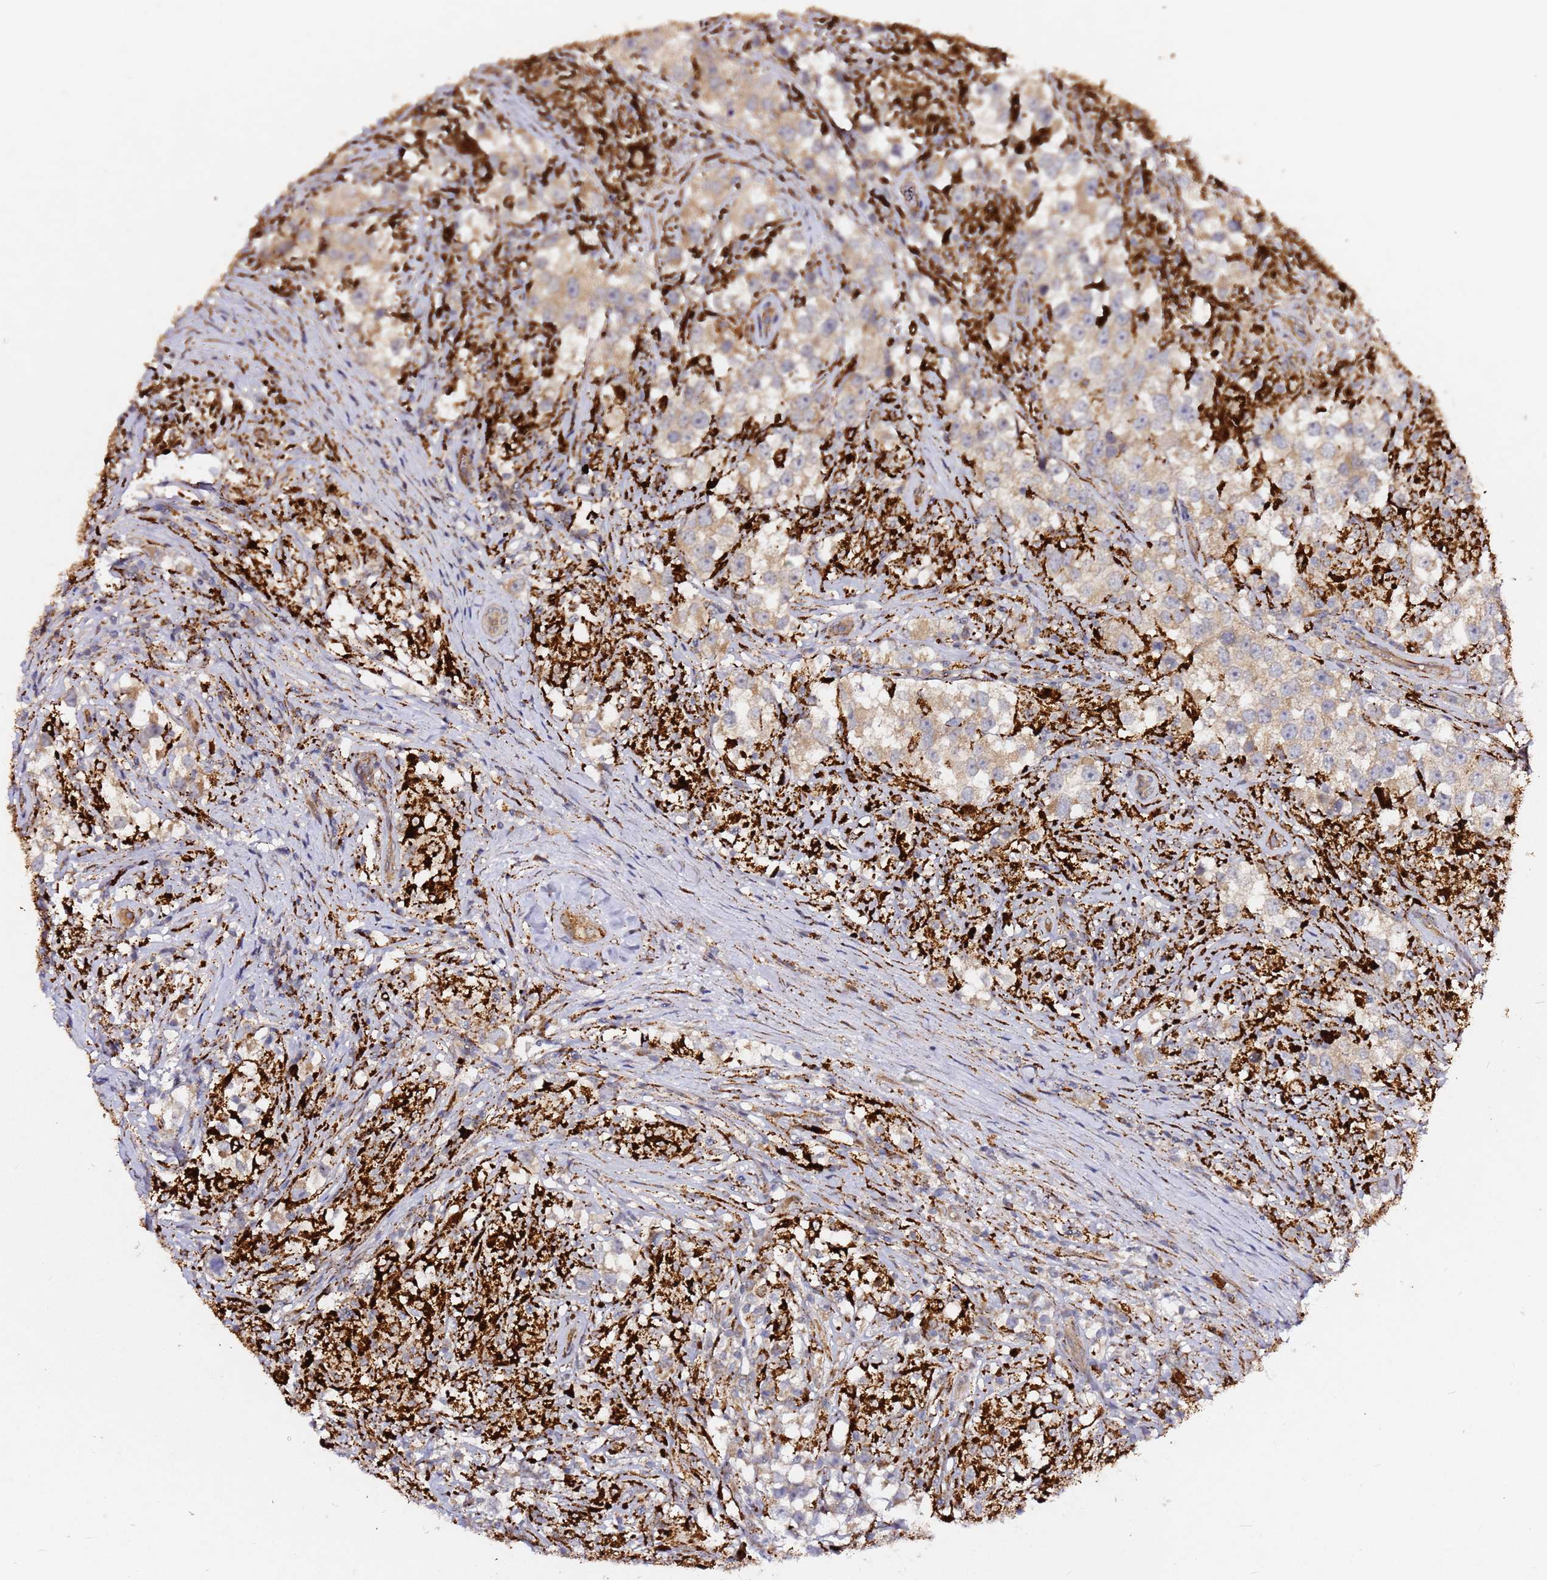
{"staining": {"intensity": "weak", "quantity": ">75%", "location": "cytoplasmic/membranous"}, "tissue": "testis cancer", "cell_type": "Tumor cells", "image_type": "cancer", "snomed": [{"axis": "morphology", "description": "Seminoma, NOS"}, {"axis": "topography", "description": "Testis"}], "caption": "Immunohistochemical staining of human testis cancer (seminoma) exhibits weak cytoplasmic/membranous protein positivity in approximately >75% of tumor cells.", "gene": "ALG11", "patient": {"sex": "male", "age": 46}}